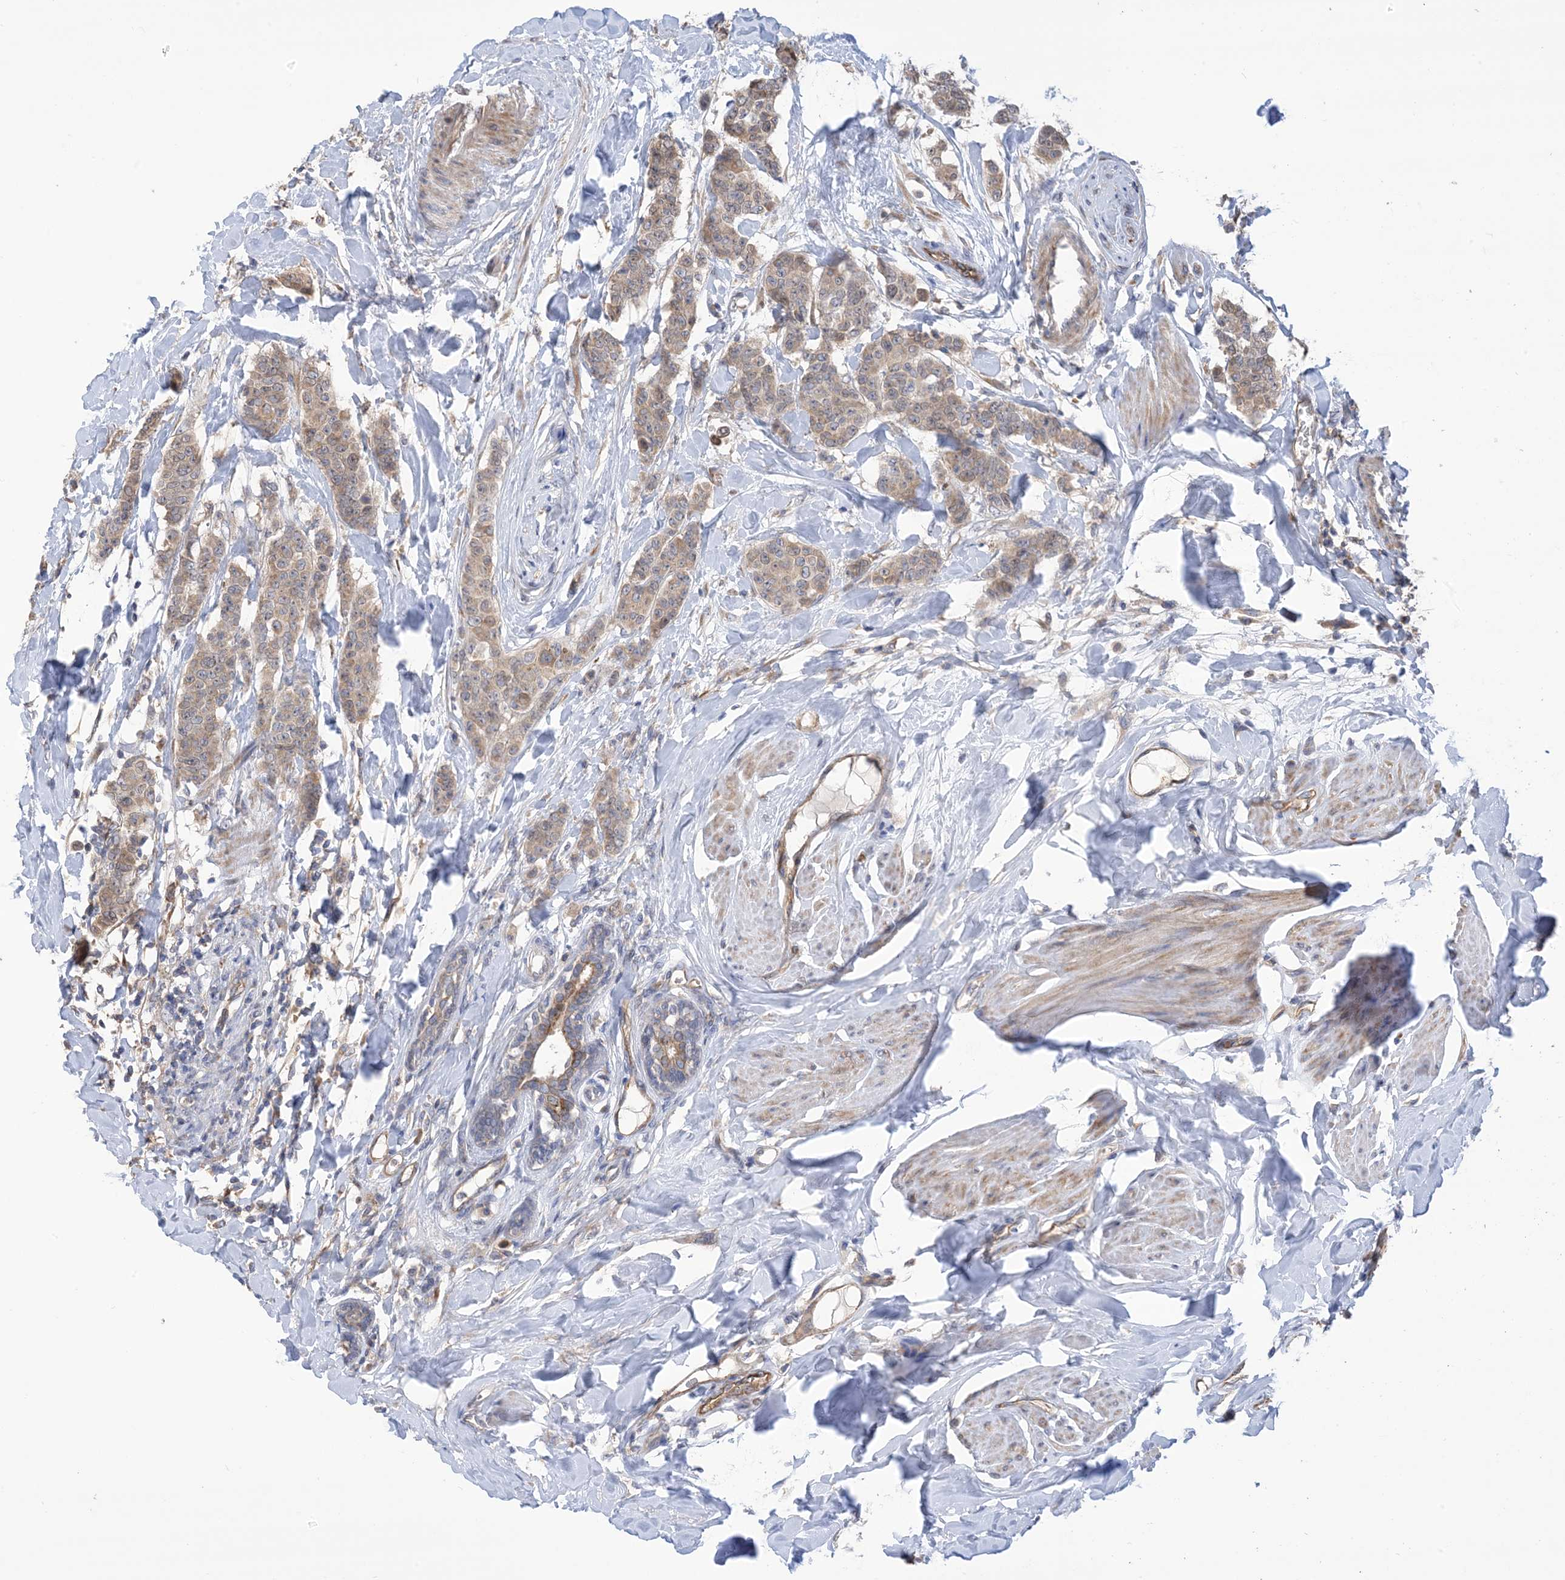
{"staining": {"intensity": "weak", "quantity": ">75%", "location": "cytoplasmic/membranous"}, "tissue": "breast cancer", "cell_type": "Tumor cells", "image_type": "cancer", "snomed": [{"axis": "morphology", "description": "Duct carcinoma"}, {"axis": "topography", "description": "Breast"}], "caption": "Tumor cells show low levels of weak cytoplasmic/membranous positivity in about >75% of cells in human breast invasive ductal carcinoma.", "gene": "CLEC16A", "patient": {"sex": "female", "age": 40}}